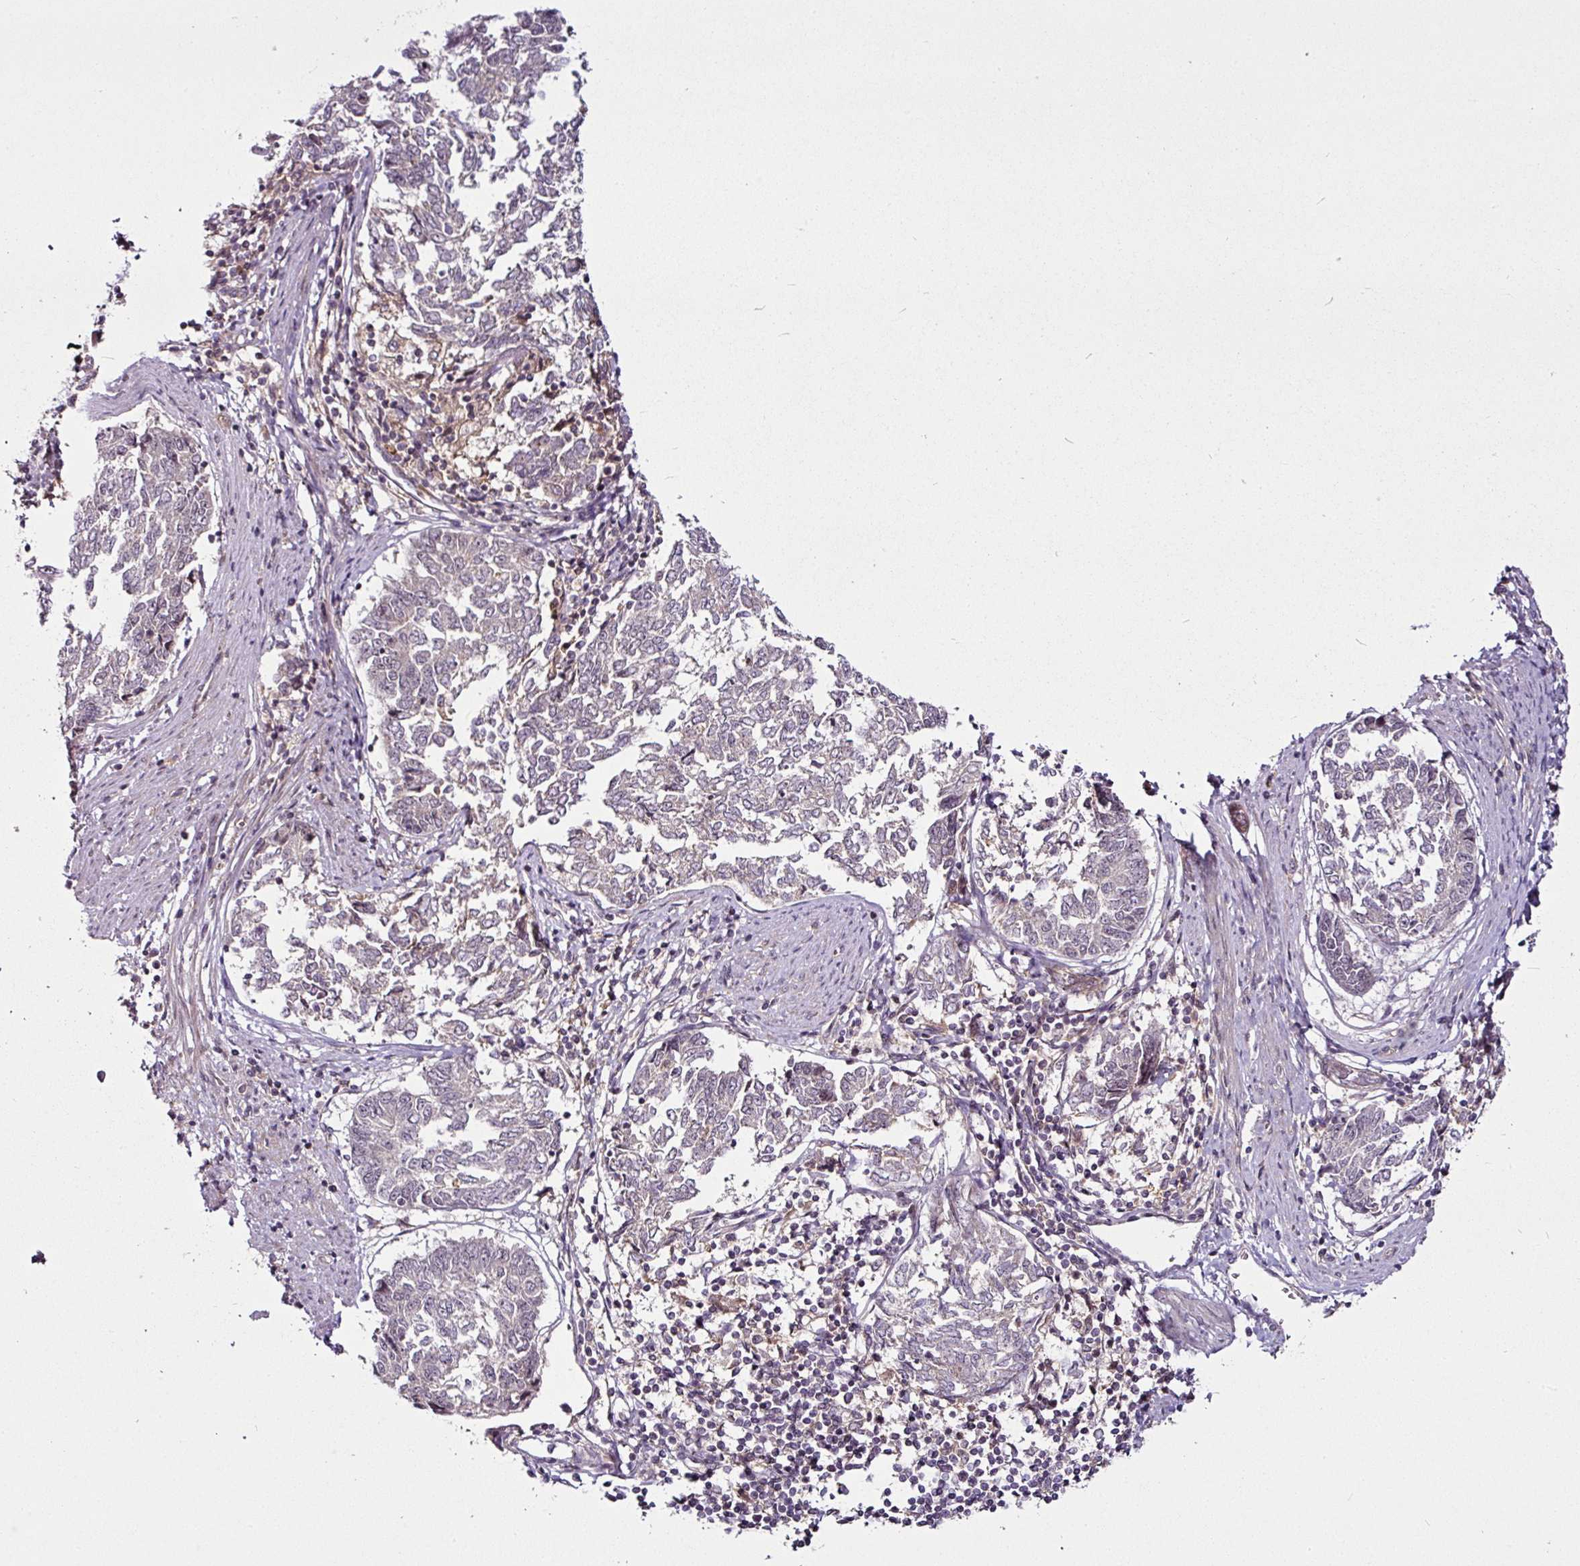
{"staining": {"intensity": "negative", "quantity": "none", "location": "none"}, "tissue": "endometrial cancer", "cell_type": "Tumor cells", "image_type": "cancer", "snomed": [{"axis": "morphology", "description": "Adenocarcinoma, NOS"}, {"axis": "topography", "description": "Endometrium"}], "caption": "Immunohistochemical staining of adenocarcinoma (endometrial) reveals no significant expression in tumor cells.", "gene": "DCAF13", "patient": {"sex": "female", "age": 80}}